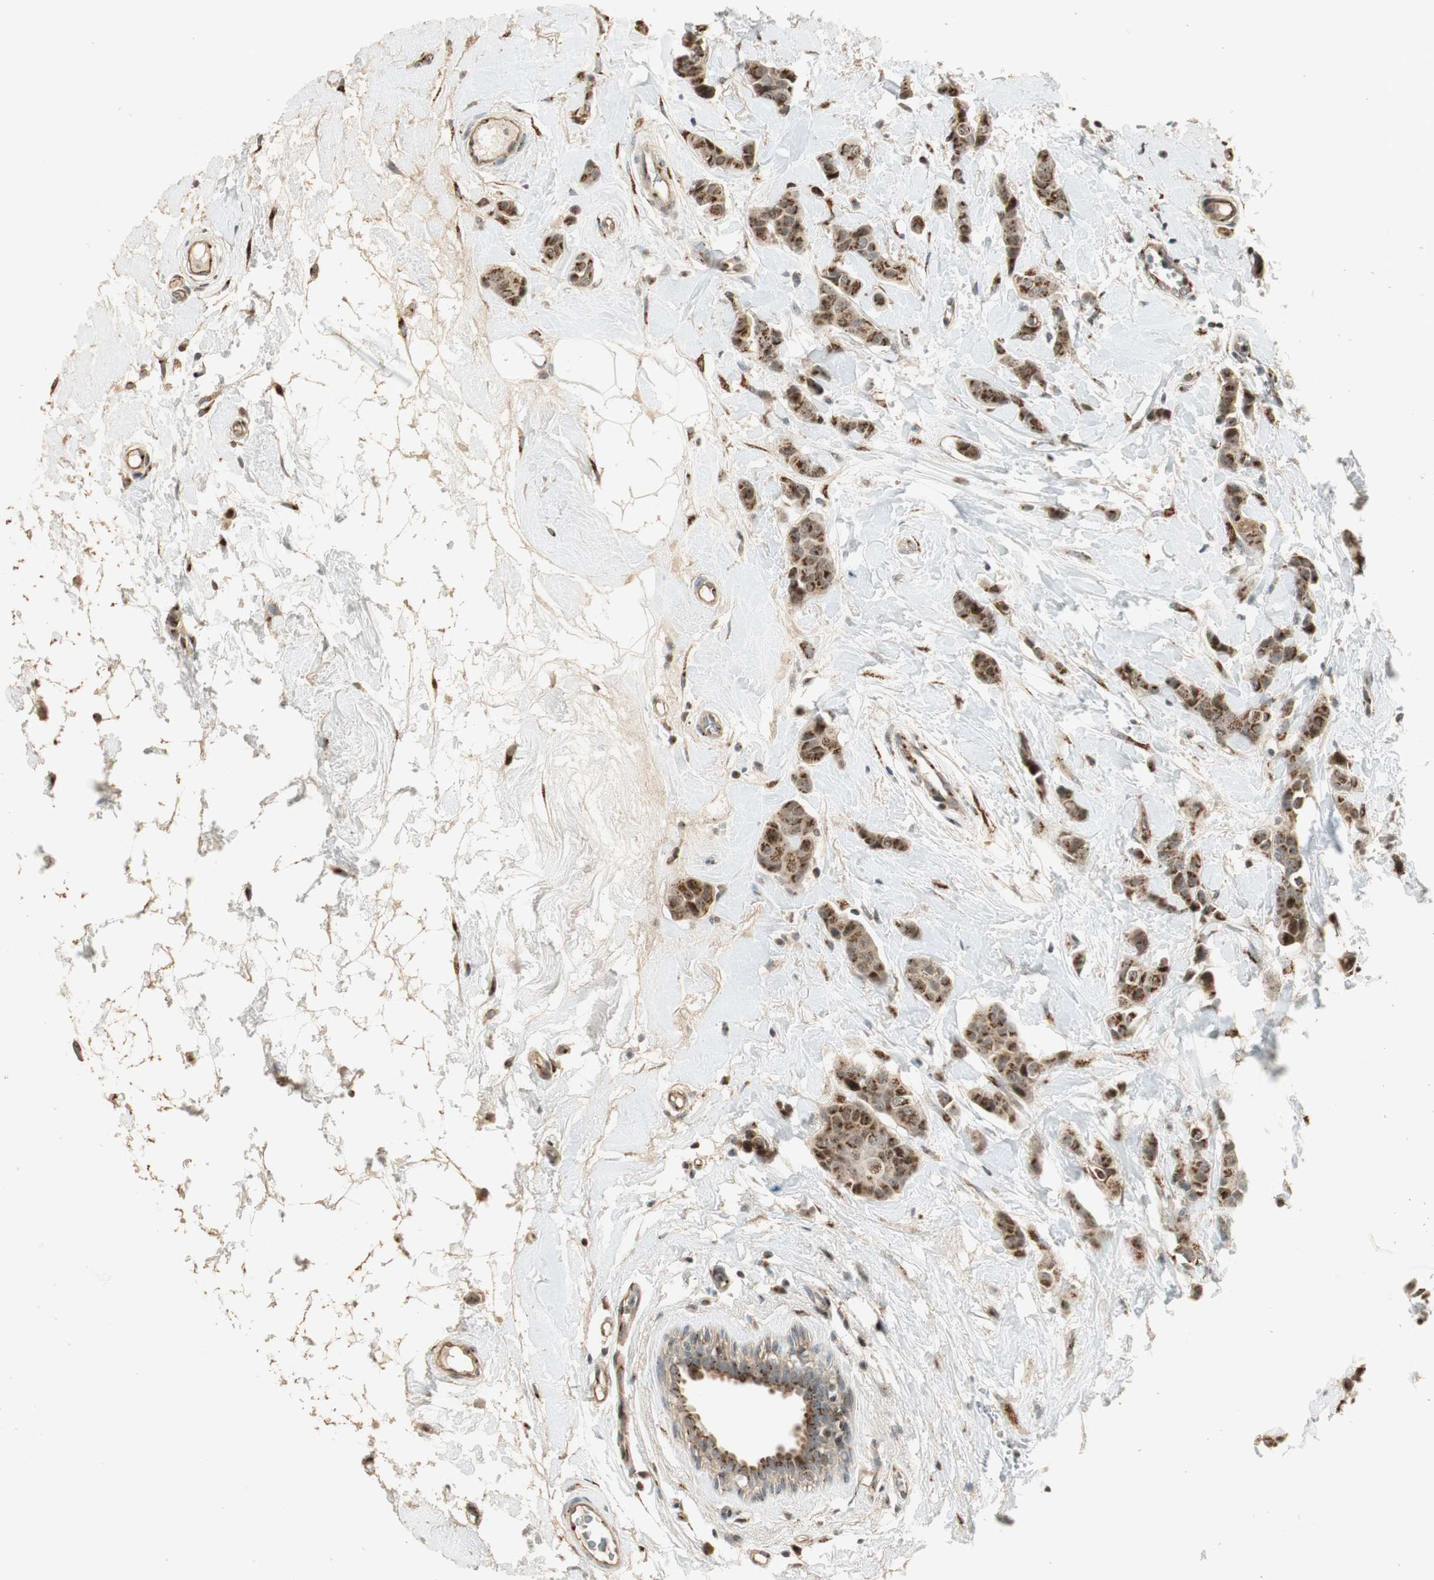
{"staining": {"intensity": "moderate", "quantity": ">75%", "location": "cytoplasmic/membranous"}, "tissue": "breast cancer", "cell_type": "Tumor cells", "image_type": "cancer", "snomed": [{"axis": "morphology", "description": "Normal tissue, NOS"}, {"axis": "morphology", "description": "Duct carcinoma"}, {"axis": "topography", "description": "Breast"}], "caption": "The photomicrograph demonstrates a brown stain indicating the presence of a protein in the cytoplasmic/membranous of tumor cells in breast infiltrating ductal carcinoma.", "gene": "NEO1", "patient": {"sex": "female", "age": 40}}